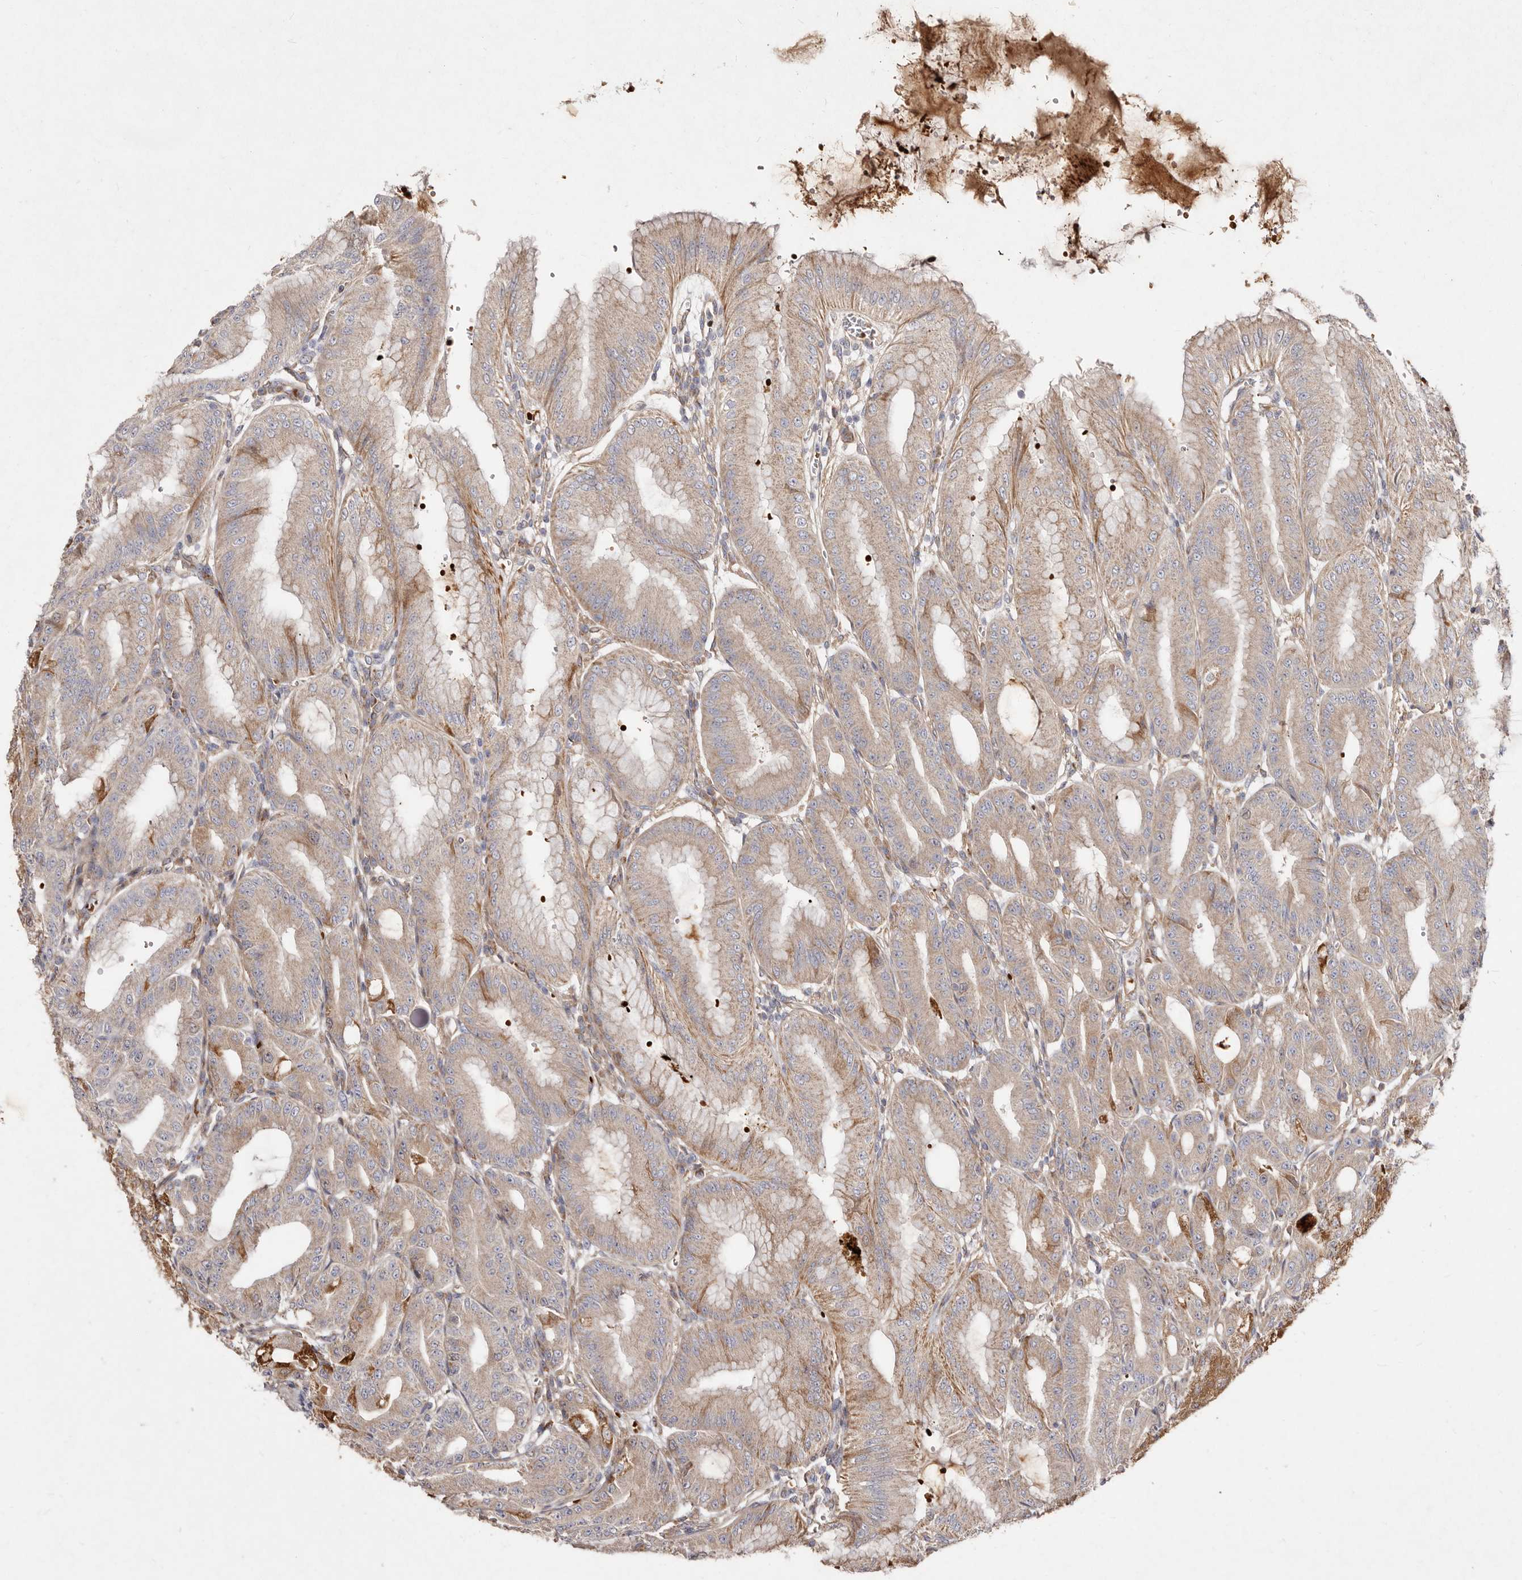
{"staining": {"intensity": "moderate", "quantity": "25%-75%", "location": "cytoplasmic/membranous"}, "tissue": "stomach", "cell_type": "Glandular cells", "image_type": "normal", "snomed": [{"axis": "morphology", "description": "Normal tissue, NOS"}, {"axis": "topography", "description": "Stomach, lower"}], "caption": "Stomach was stained to show a protein in brown. There is medium levels of moderate cytoplasmic/membranous staining in about 25%-75% of glandular cells. (DAB = brown stain, brightfield microscopy at high magnification).", "gene": "SLC25A20", "patient": {"sex": "male", "age": 71}}